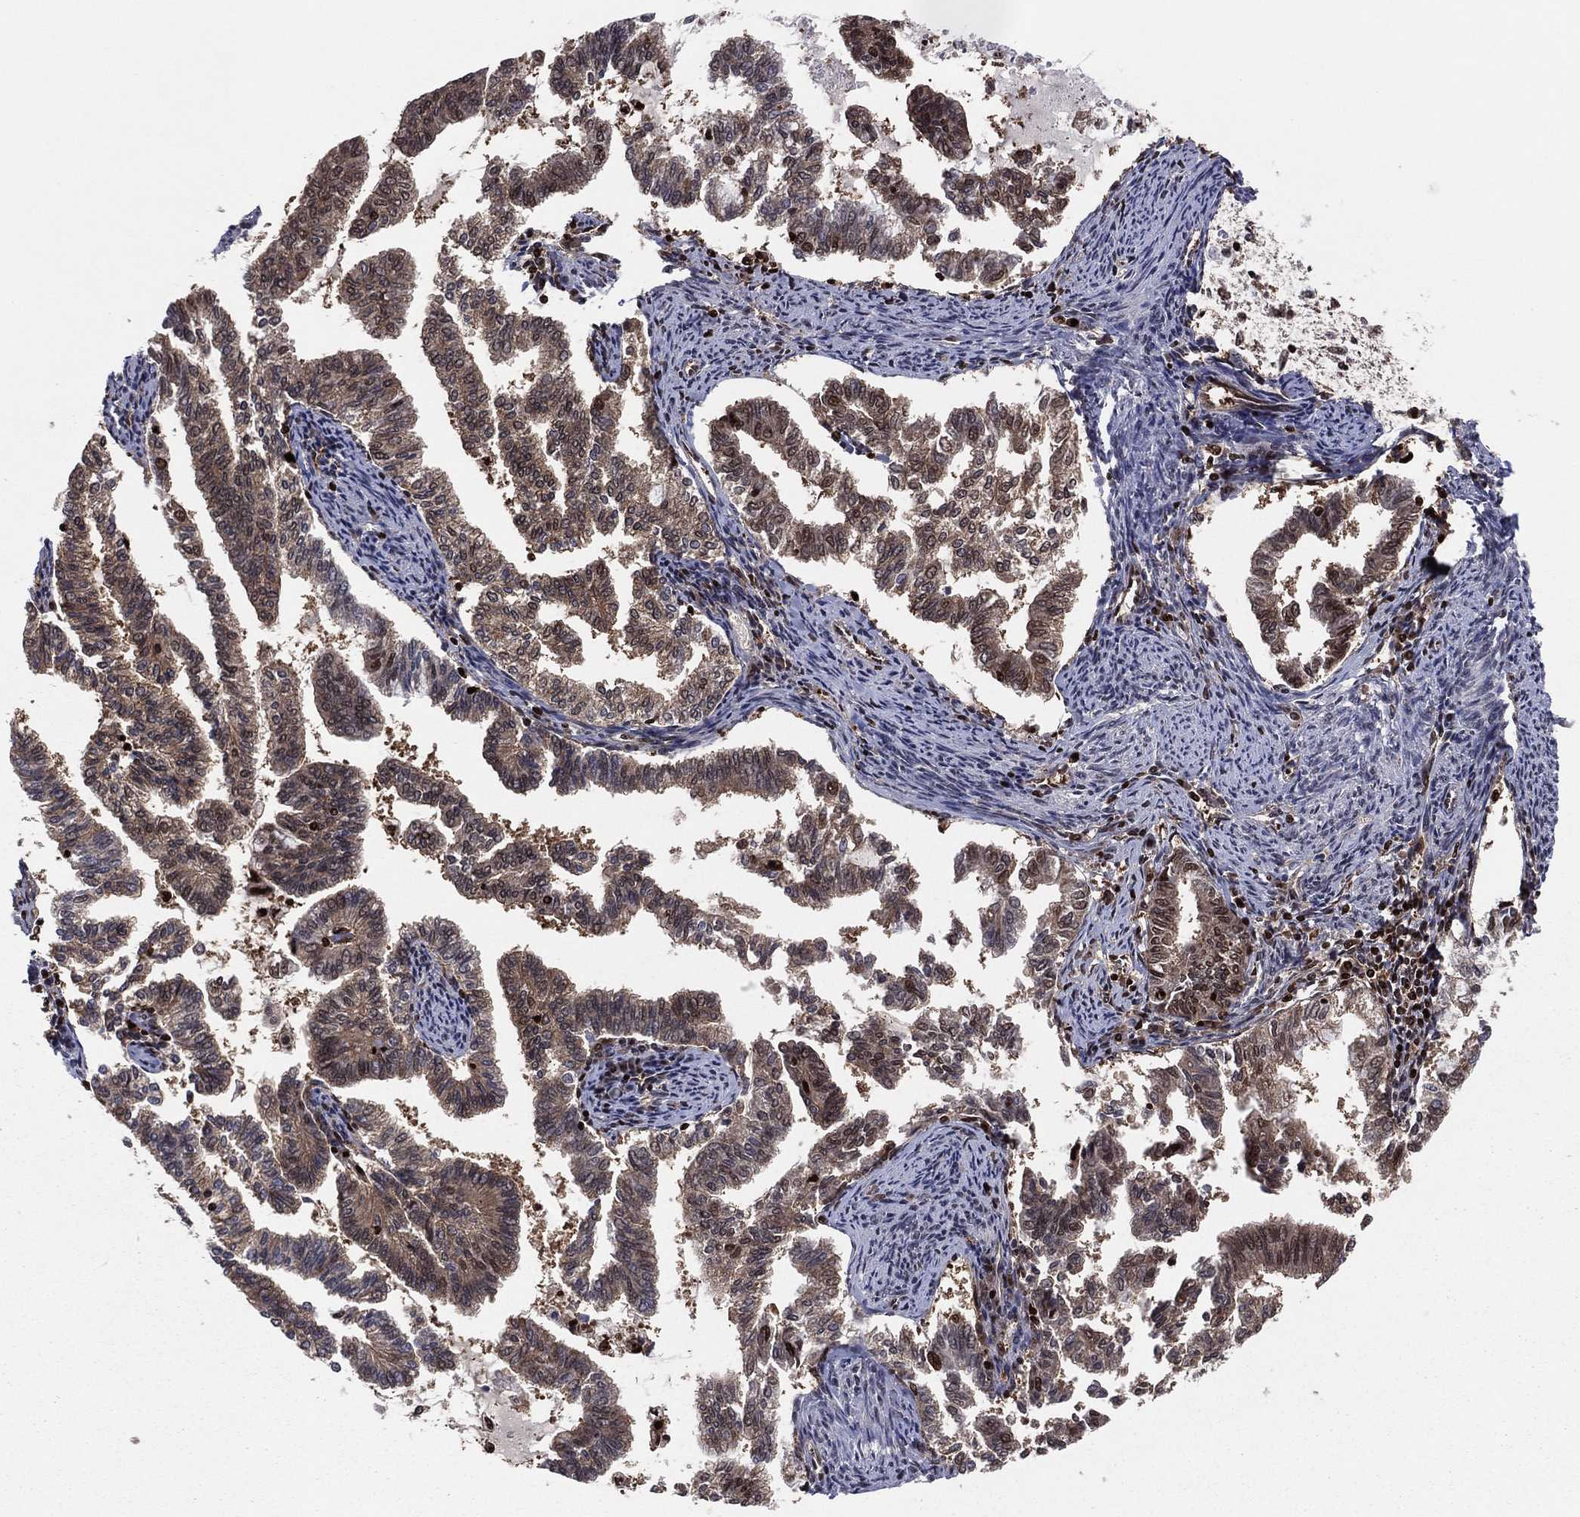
{"staining": {"intensity": "moderate", "quantity": ">75%", "location": "cytoplasmic/membranous"}, "tissue": "endometrial cancer", "cell_type": "Tumor cells", "image_type": "cancer", "snomed": [{"axis": "morphology", "description": "Adenocarcinoma, NOS"}, {"axis": "topography", "description": "Endometrium"}], "caption": "Protein expression analysis of human adenocarcinoma (endometrial) reveals moderate cytoplasmic/membranous staining in about >75% of tumor cells.", "gene": "PSMA1", "patient": {"sex": "female", "age": 79}}